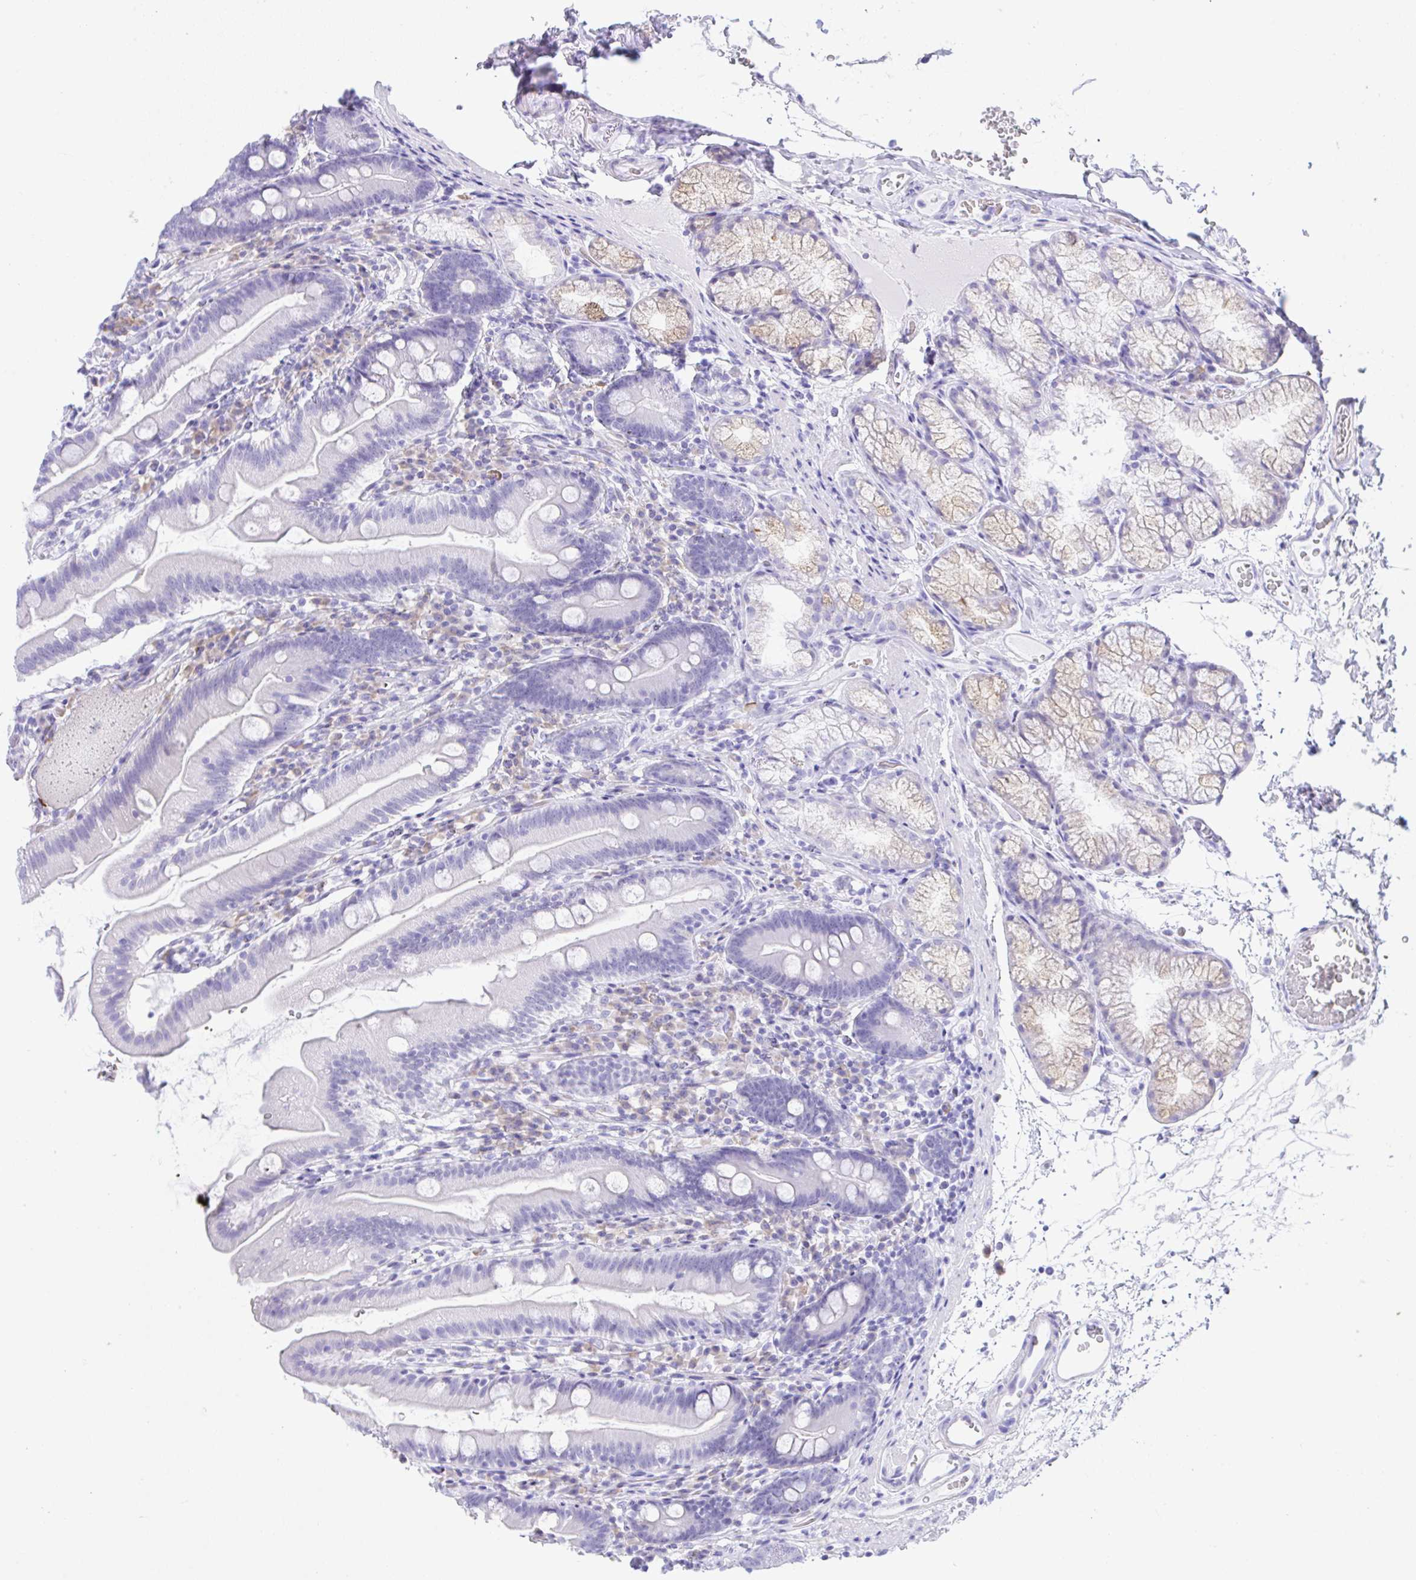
{"staining": {"intensity": "weak", "quantity": "<25%", "location": "cytoplasmic/membranous"}, "tissue": "duodenum", "cell_type": "Glandular cells", "image_type": "normal", "snomed": [{"axis": "morphology", "description": "Normal tissue, NOS"}, {"axis": "topography", "description": "Duodenum"}], "caption": "Micrograph shows no significant protein staining in glandular cells of unremarkable duodenum.", "gene": "SEL1L2", "patient": {"sex": "female", "age": 67}}